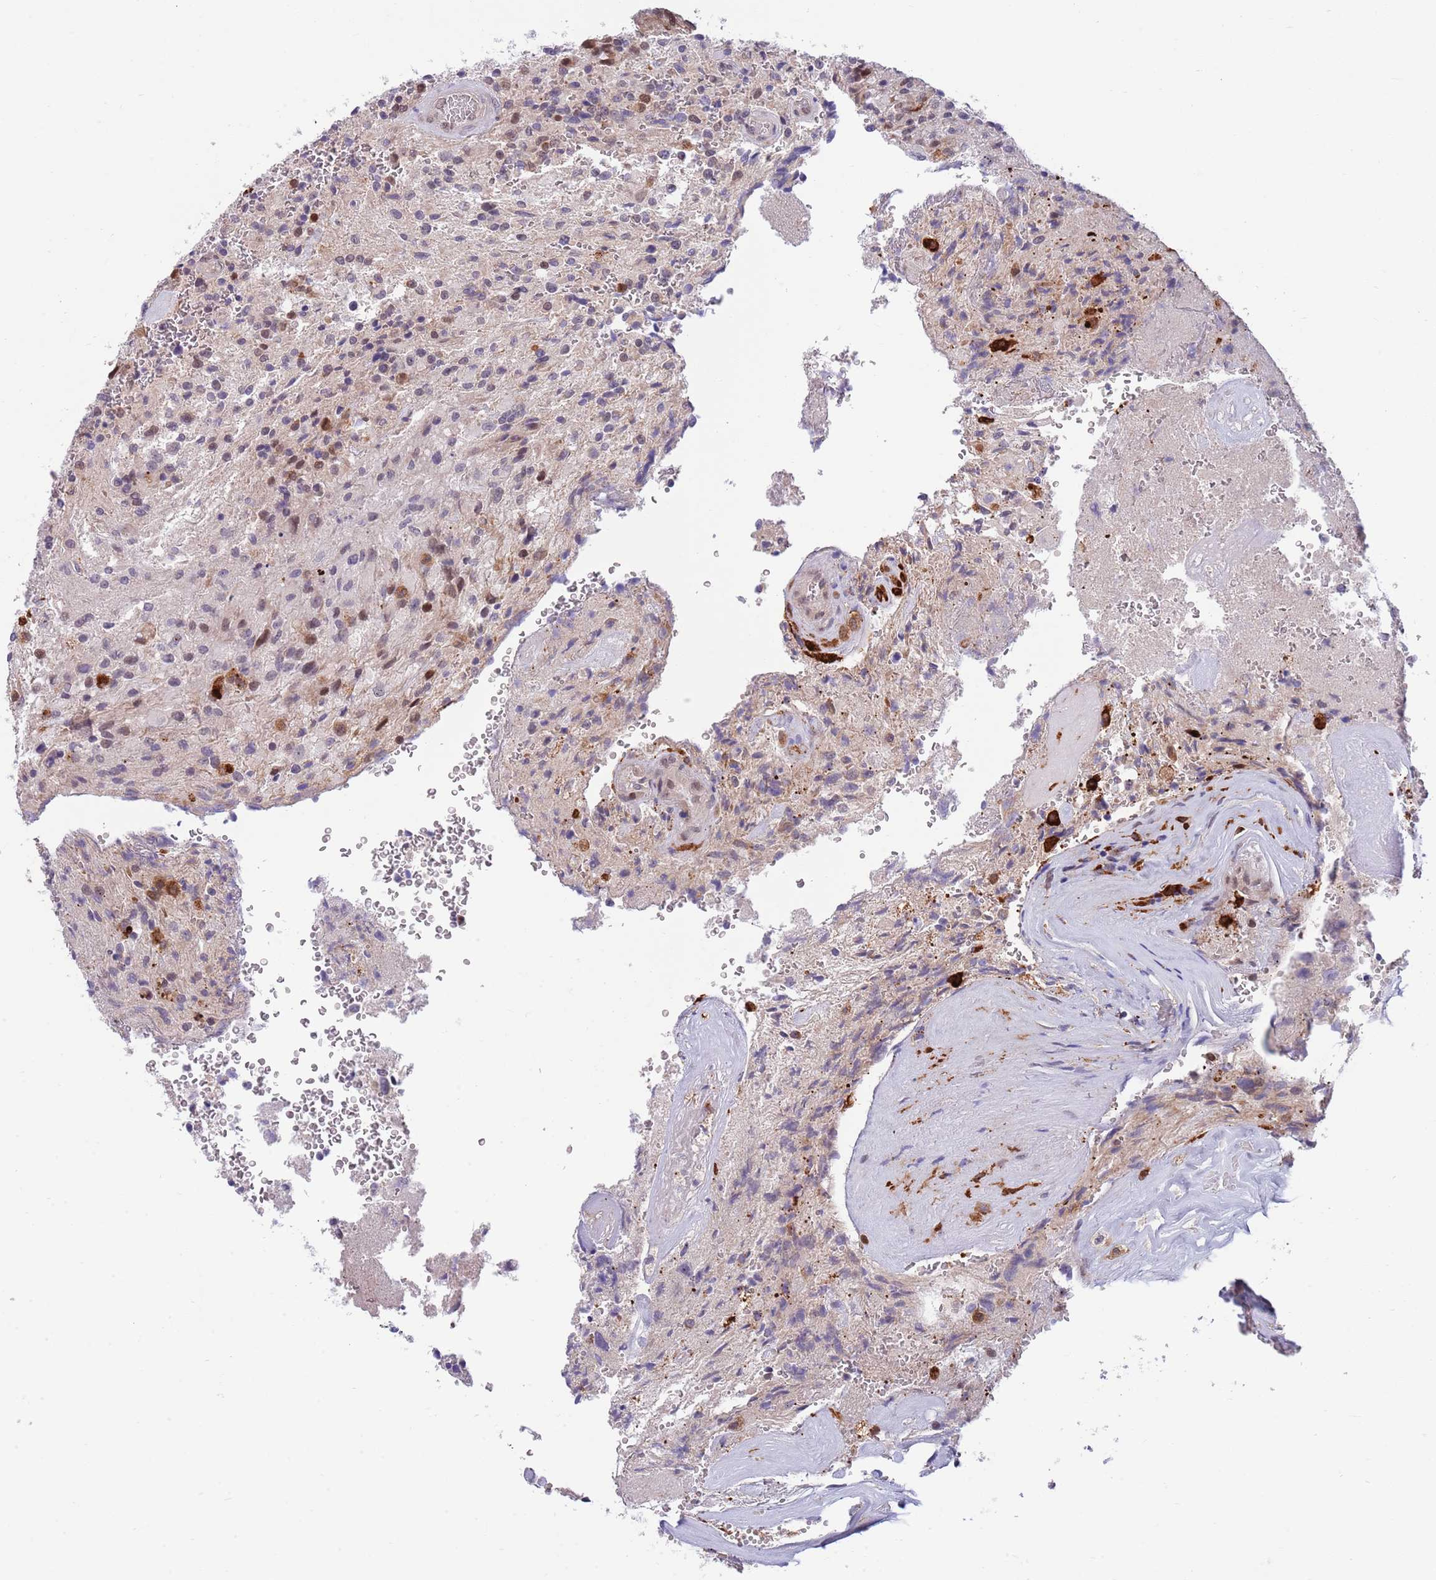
{"staining": {"intensity": "moderate", "quantity": "<25%", "location": "nuclear"}, "tissue": "glioma", "cell_type": "Tumor cells", "image_type": "cancer", "snomed": [{"axis": "morphology", "description": "Normal tissue, NOS"}, {"axis": "morphology", "description": "Glioma, malignant, High grade"}, {"axis": "topography", "description": "Cerebral cortex"}], "caption": "Tumor cells display low levels of moderate nuclear positivity in approximately <25% of cells in malignant high-grade glioma.", "gene": "NLRP6", "patient": {"sex": "male", "age": 56}}